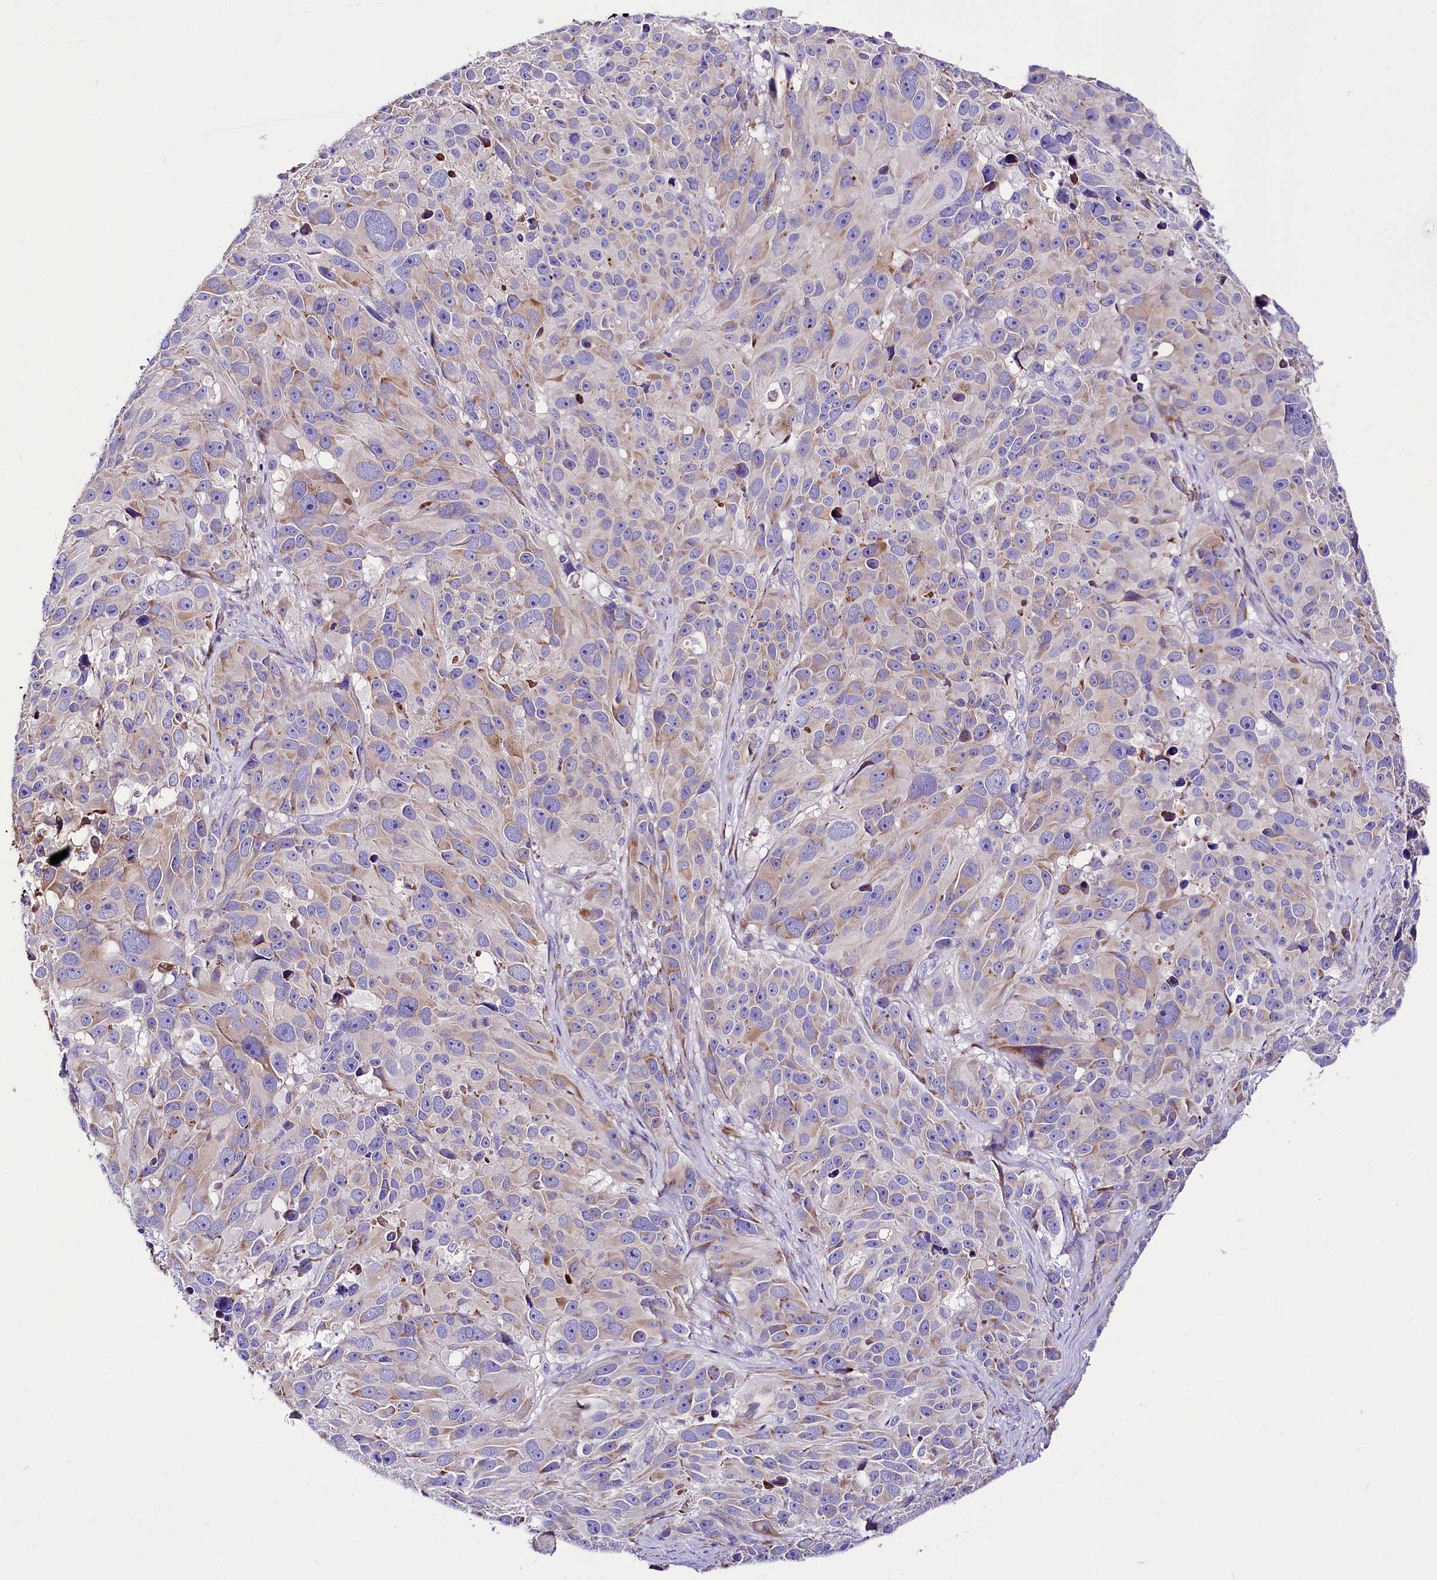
{"staining": {"intensity": "moderate", "quantity": "<25%", "location": "cytoplasmic/membranous"}, "tissue": "melanoma", "cell_type": "Tumor cells", "image_type": "cancer", "snomed": [{"axis": "morphology", "description": "Malignant melanoma, NOS"}, {"axis": "topography", "description": "Skin"}], "caption": "There is low levels of moderate cytoplasmic/membranous staining in tumor cells of malignant melanoma, as demonstrated by immunohistochemical staining (brown color).", "gene": "A2ML1", "patient": {"sex": "male", "age": 84}}